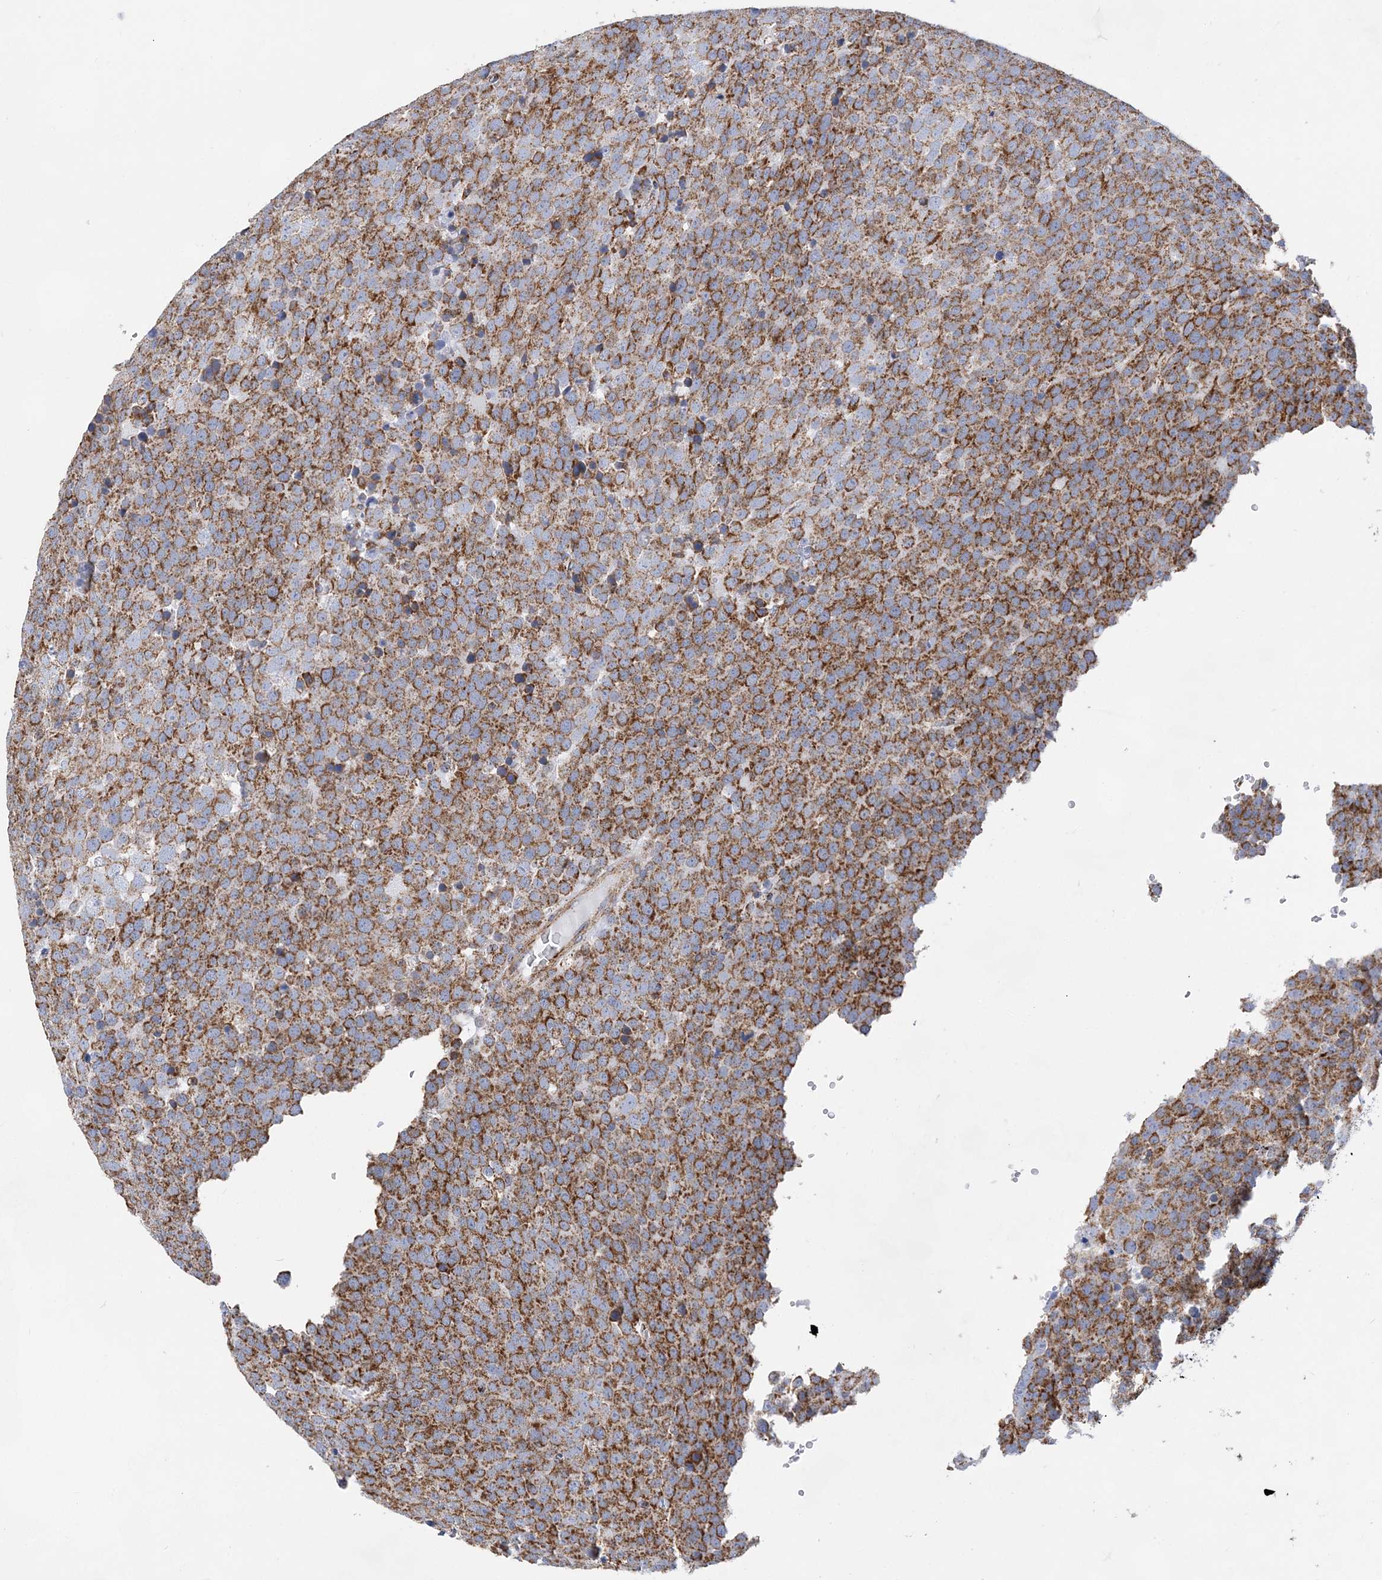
{"staining": {"intensity": "strong", "quantity": ">75%", "location": "cytoplasmic/membranous"}, "tissue": "testis cancer", "cell_type": "Tumor cells", "image_type": "cancer", "snomed": [{"axis": "morphology", "description": "Seminoma, NOS"}, {"axis": "topography", "description": "Testis"}], "caption": "Immunohistochemistry (IHC) micrograph of testis cancer (seminoma) stained for a protein (brown), which reveals high levels of strong cytoplasmic/membranous expression in approximately >75% of tumor cells.", "gene": "ACOT9", "patient": {"sex": "male", "age": 71}}